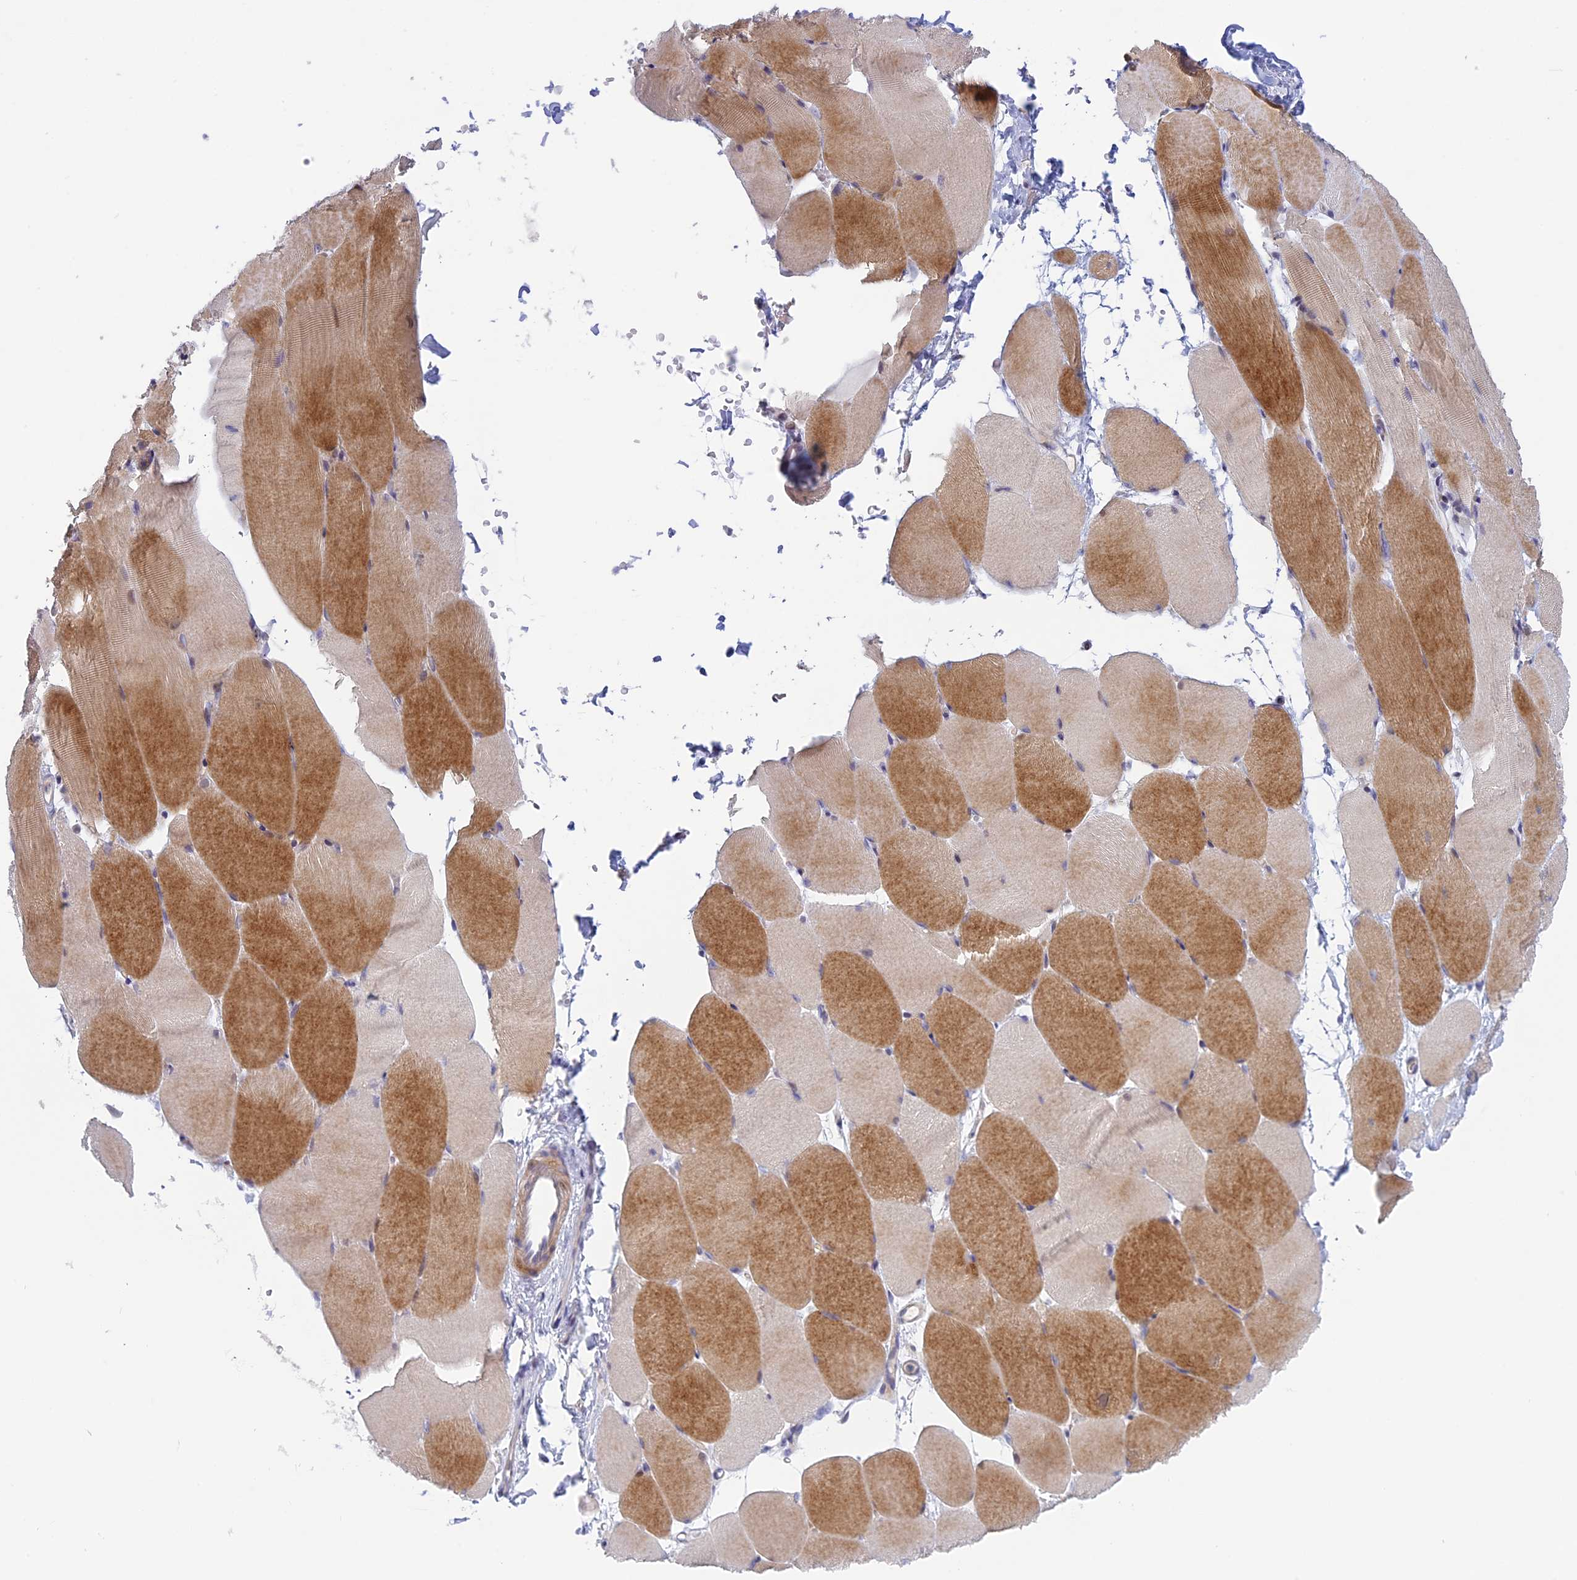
{"staining": {"intensity": "moderate", "quantity": "25%-75%", "location": "cytoplasmic/membranous"}, "tissue": "skeletal muscle", "cell_type": "Myocytes", "image_type": "normal", "snomed": [{"axis": "morphology", "description": "Normal tissue, NOS"}, {"axis": "topography", "description": "Skeletal muscle"}, {"axis": "topography", "description": "Parathyroid gland"}], "caption": "Immunohistochemistry (IHC) histopathology image of unremarkable skeletal muscle stained for a protein (brown), which reveals medium levels of moderate cytoplasmic/membranous positivity in approximately 25%-75% of myocytes.", "gene": "CORO2A", "patient": {"sex": "female", "age": 37}}